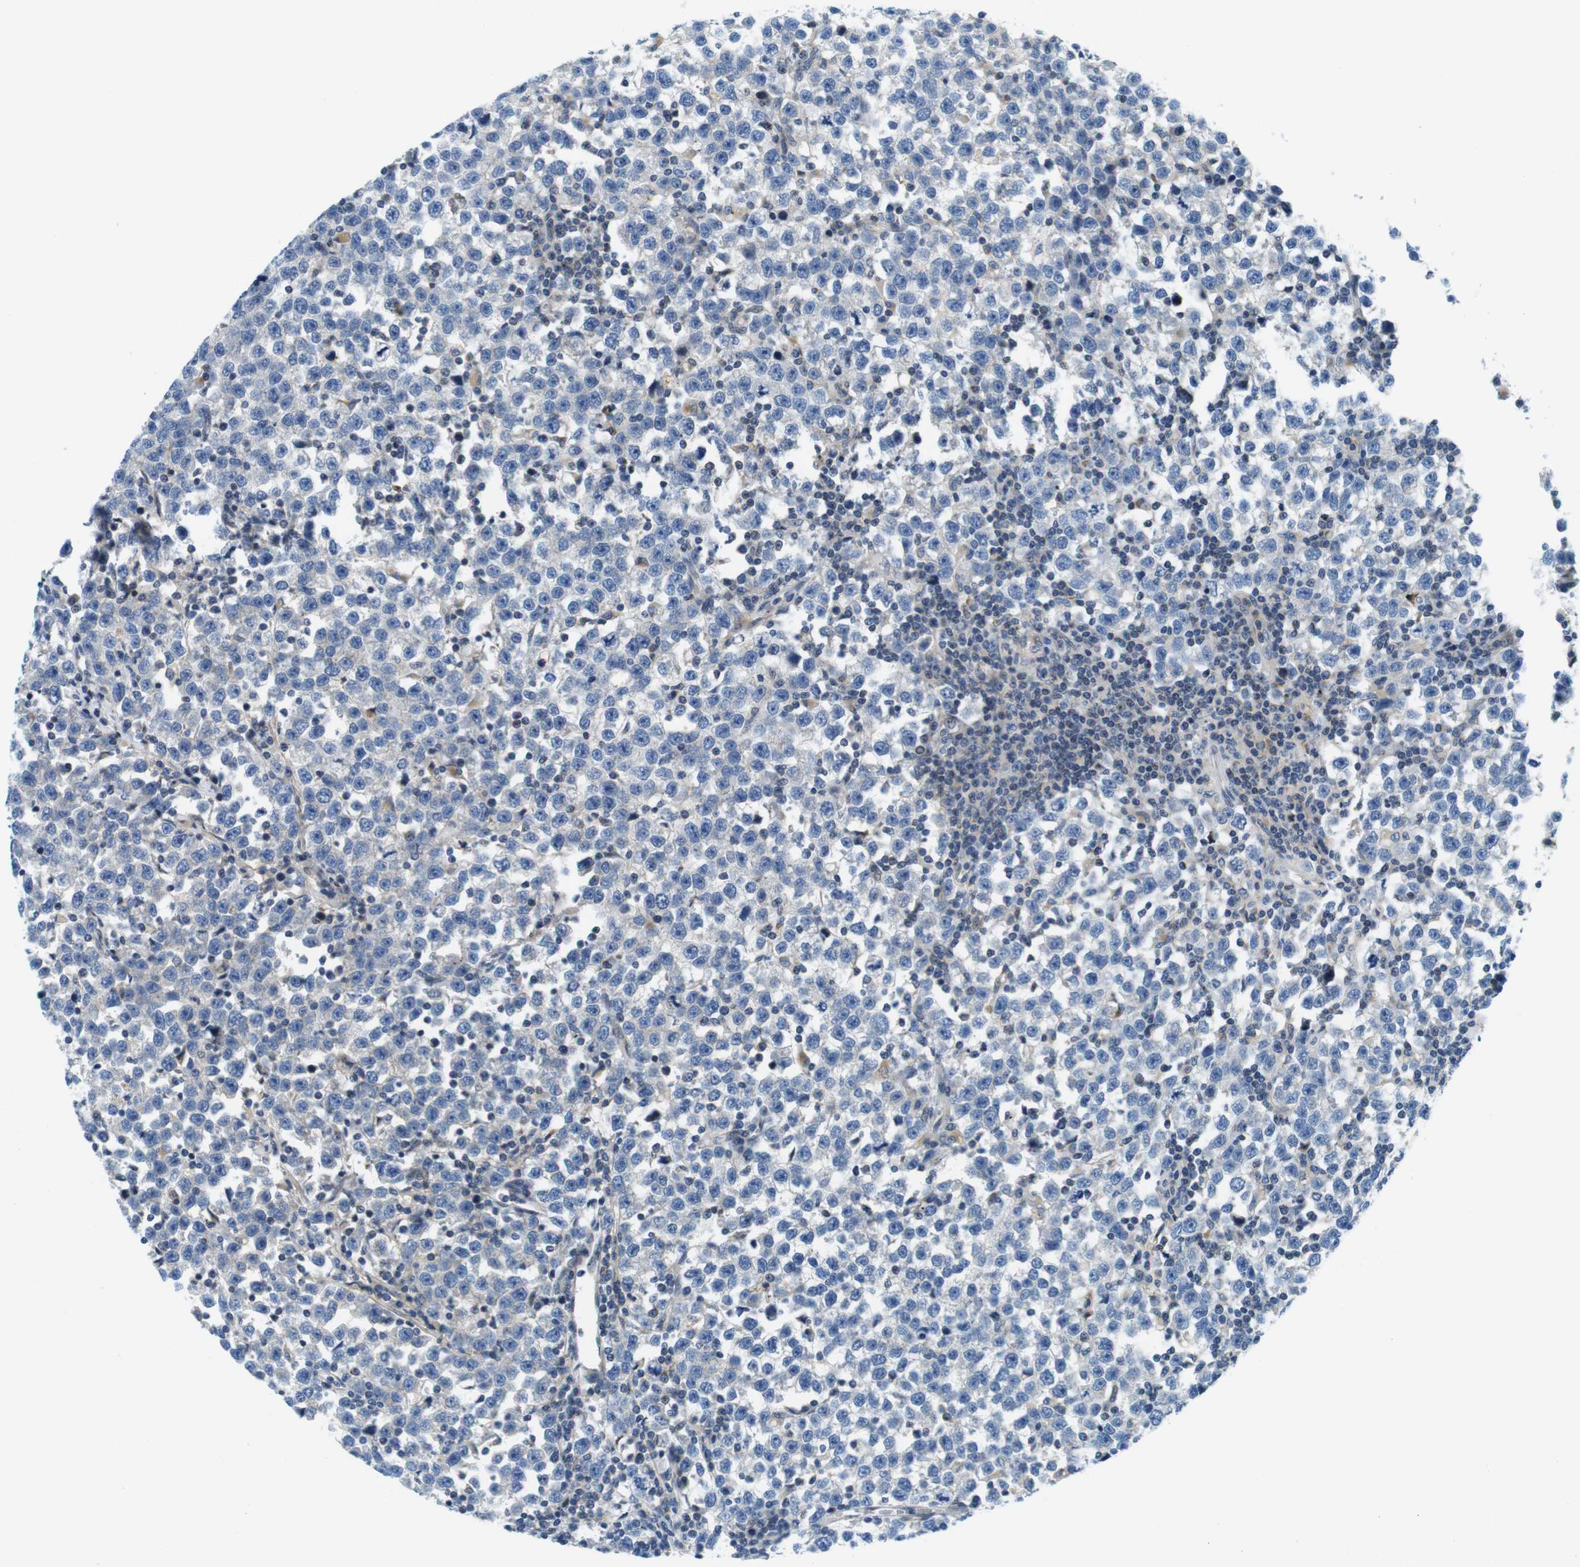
{"staining": {"intensity": "negative", "quantity": "none", "location": "none"}, "tissue": "testis cancer", "cell_type": "Tumor cells", "image_type": "cancer", "snomed": [{"axis": "morphology", "description": "Seminoma, NOS"}, {"axis": "topography", "description": "Testis"}], "caption": "DAB immunohistochemical staining of testis cancer (seminoma) demonstrates no significant staining in tumor cells. Brightfield microscopy of immunohistochemistry stained with DAB (brown) and hematoxylin (blue), captured at high magnification.", "gene": "ZDHHC3", "patient": {"sex": "male", "age": 43}}